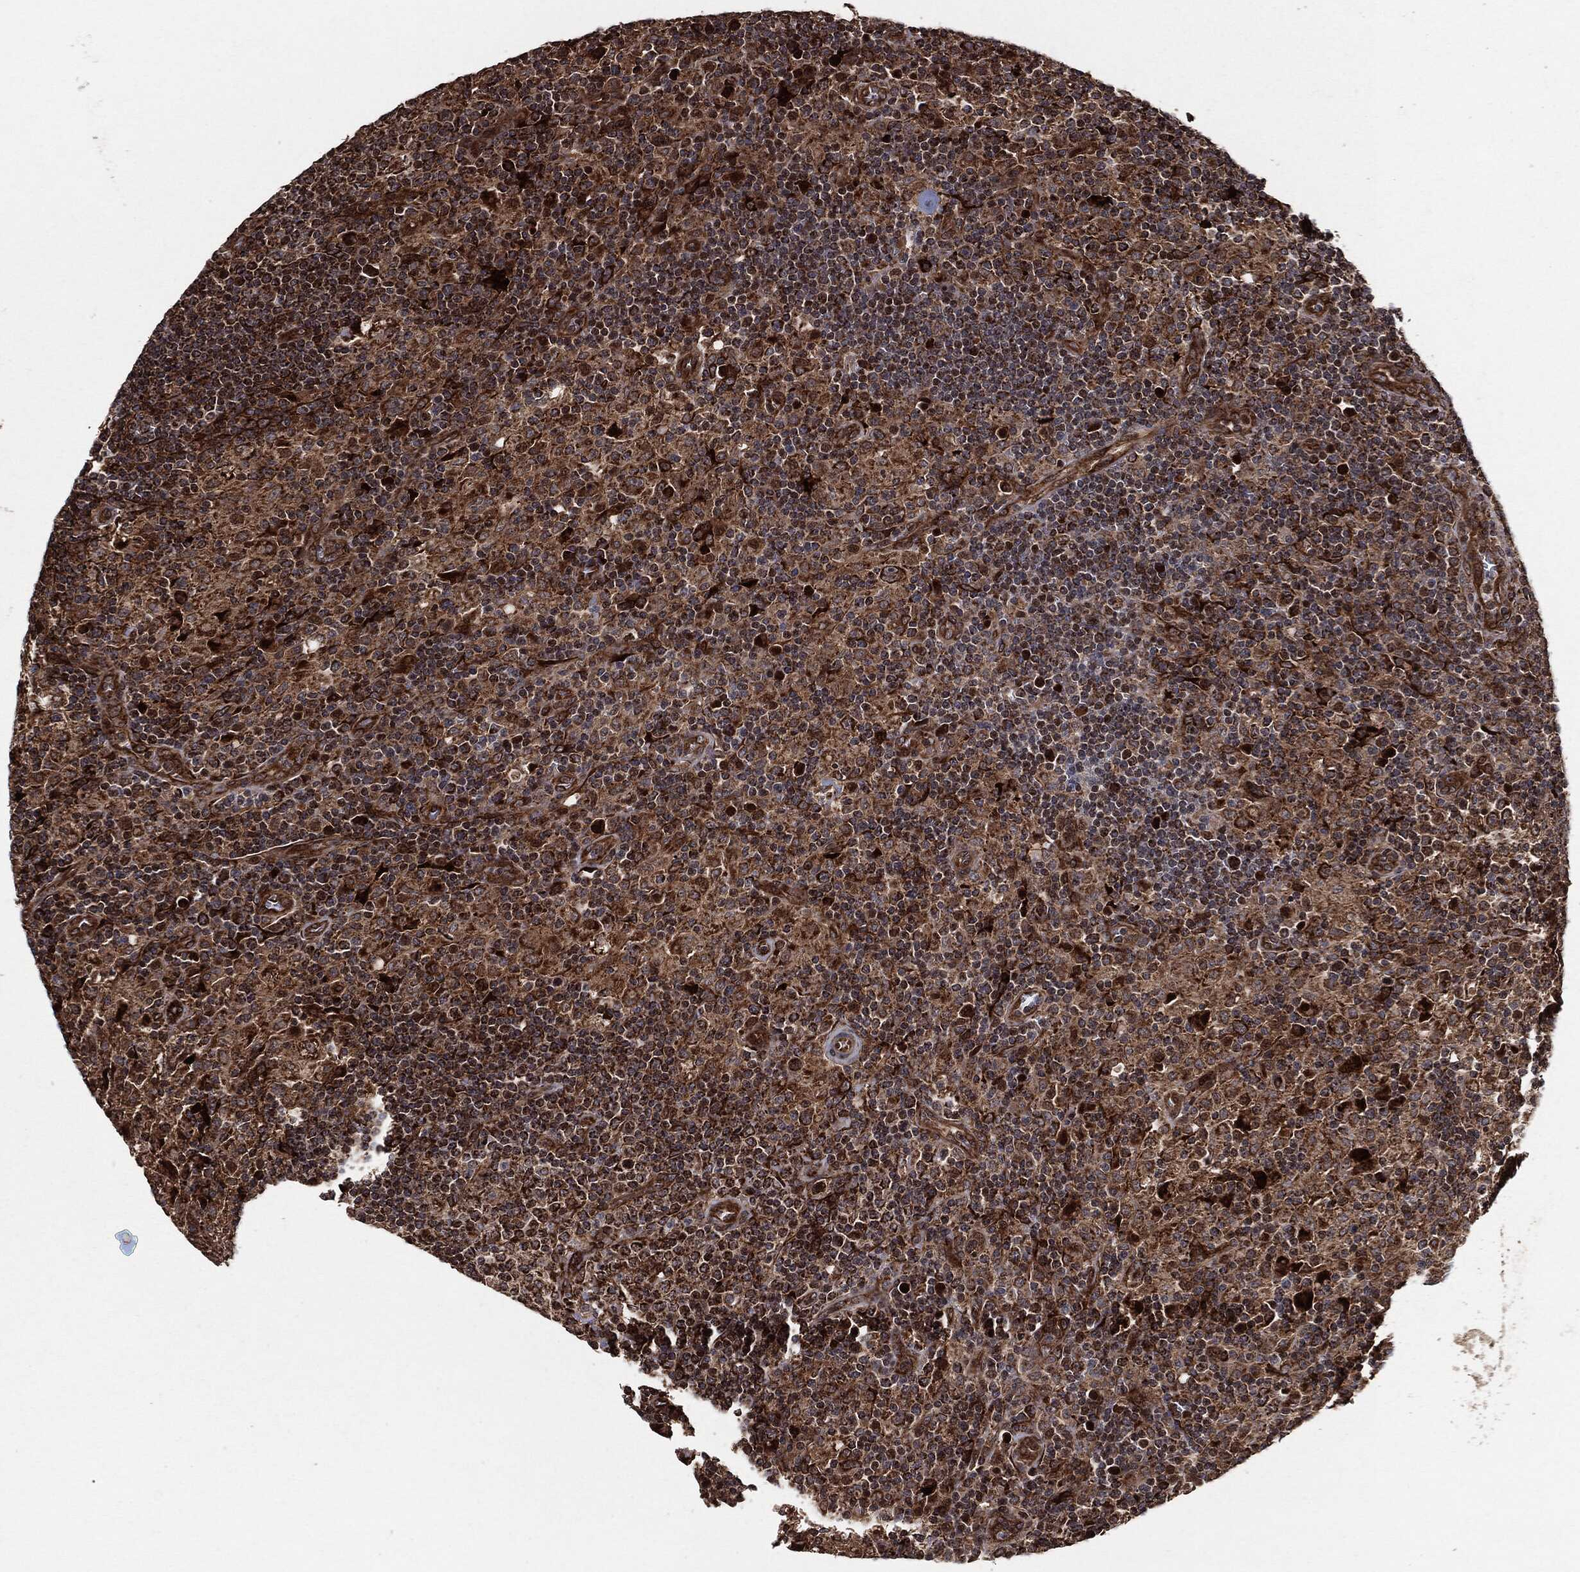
{"staining": {"intensity": "strong", "quantity": "25%-75%", "location": "cytoplasmic/membranous"}, "tissue": "lymphoma", "cell_type": "Tumor cells", "image_type": "cancer", "snomed": [{"axis": "morphology", "description": "Hodgkin's disease, NOS"}, {"axis": "topography", "description": "Lymph node"}], "caption": "A photomicrograph of human Hodgkin's disease stained for a protein demonstrates strong cytoplasmic/membranous brown staining in tumor cells.", "gene": "BCAR1", "patient": {"sex": "male", "age": 70}}